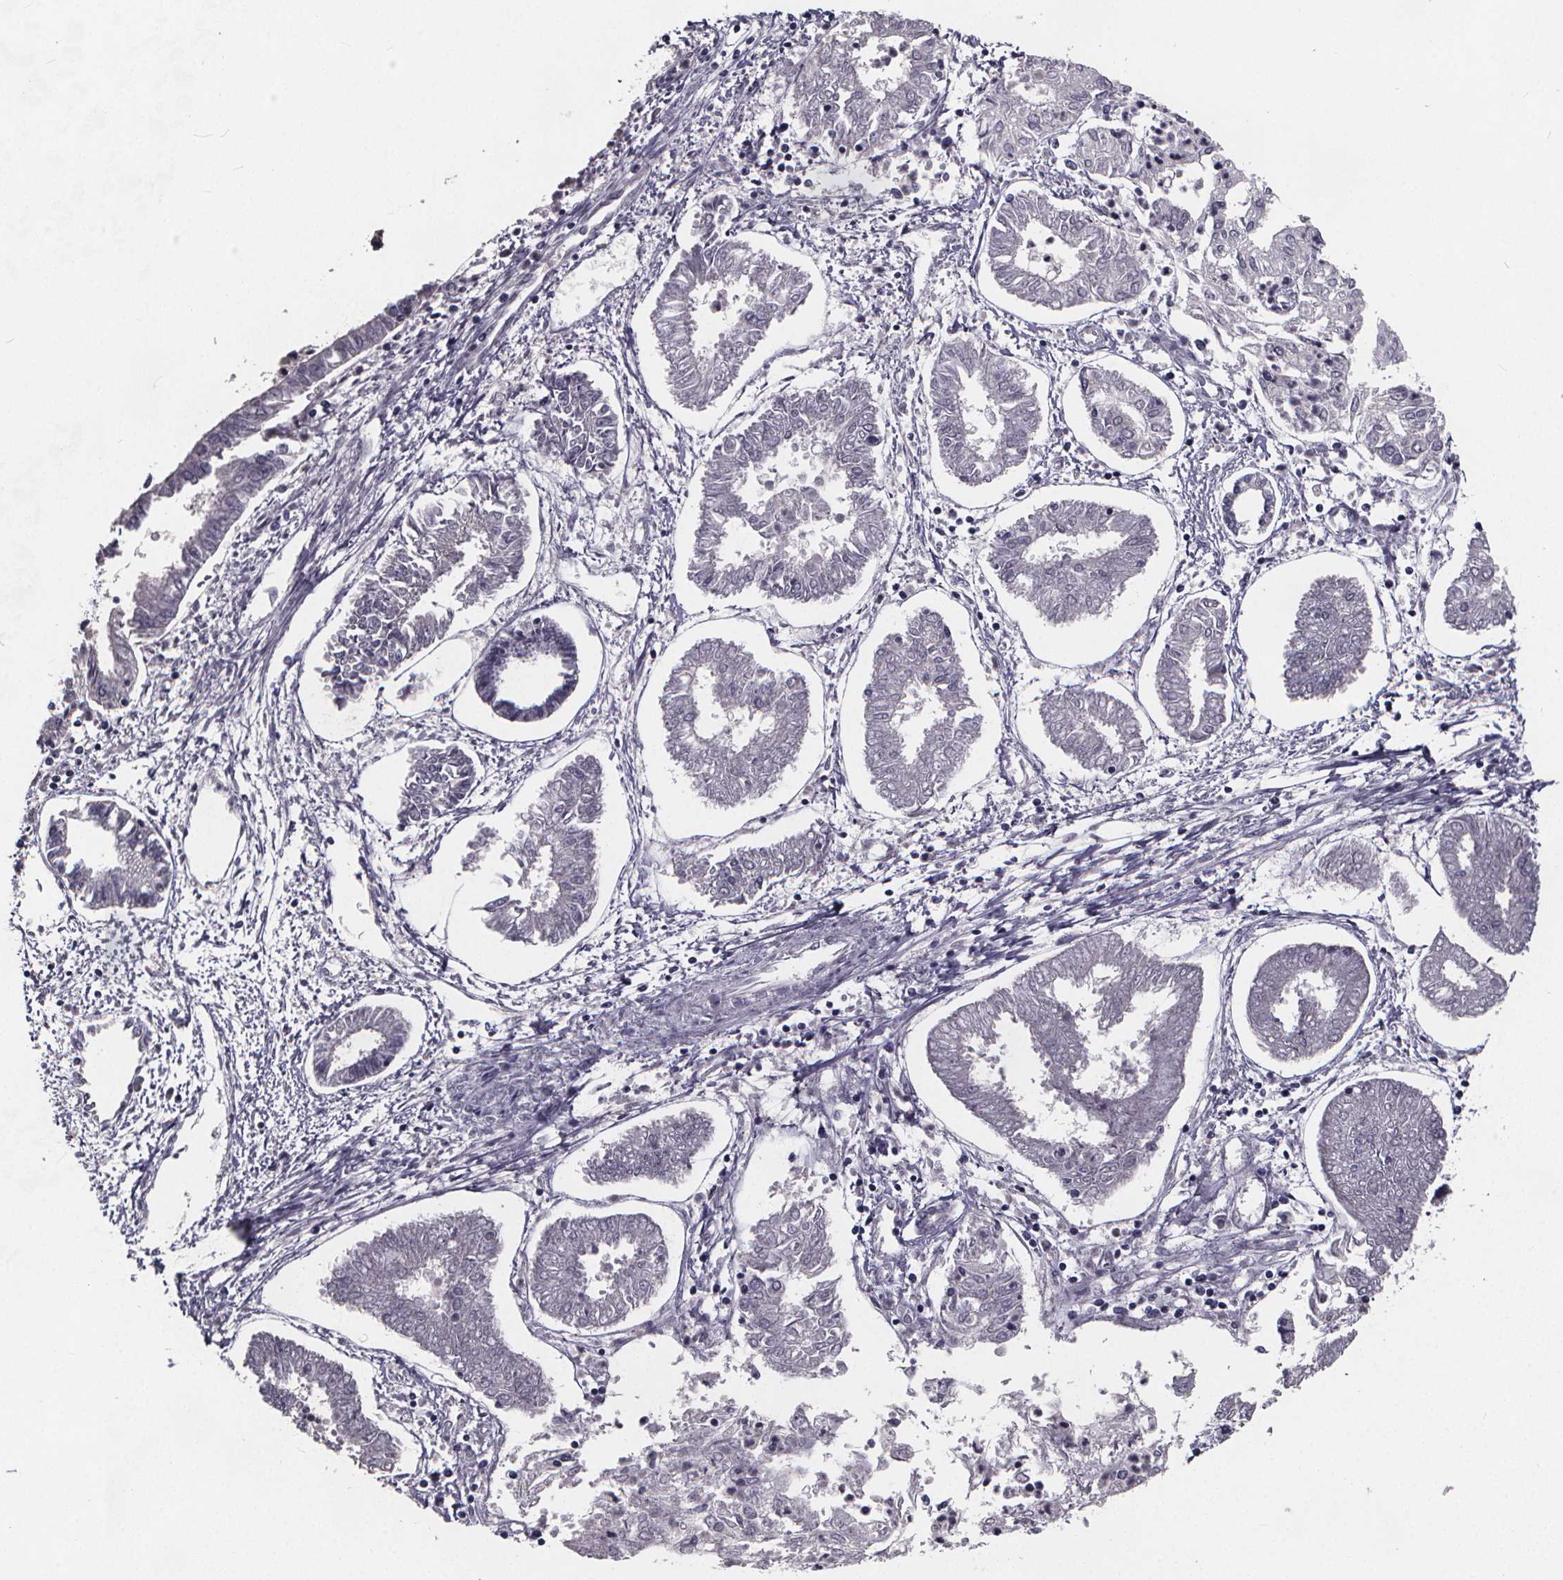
{"staining": {"intensity": "negative", "quantity": "none", "location": "none"}, "tissue": "endometrial cancer", "cell_type": "Tumor cells", "image_type": "cancer", "snomed": [{"axis": "morphology", "description": "Adenocarcinoma, NOS"}, {"axis": "topography", "description": "Endometrium"}], "caption": "Immunohistochemistry (IHC) of endometrial adenocarcinoma reveals no positivity in tumor cells.", "gene": "AGT", "patient": {"sex": "female", "age": 68}}